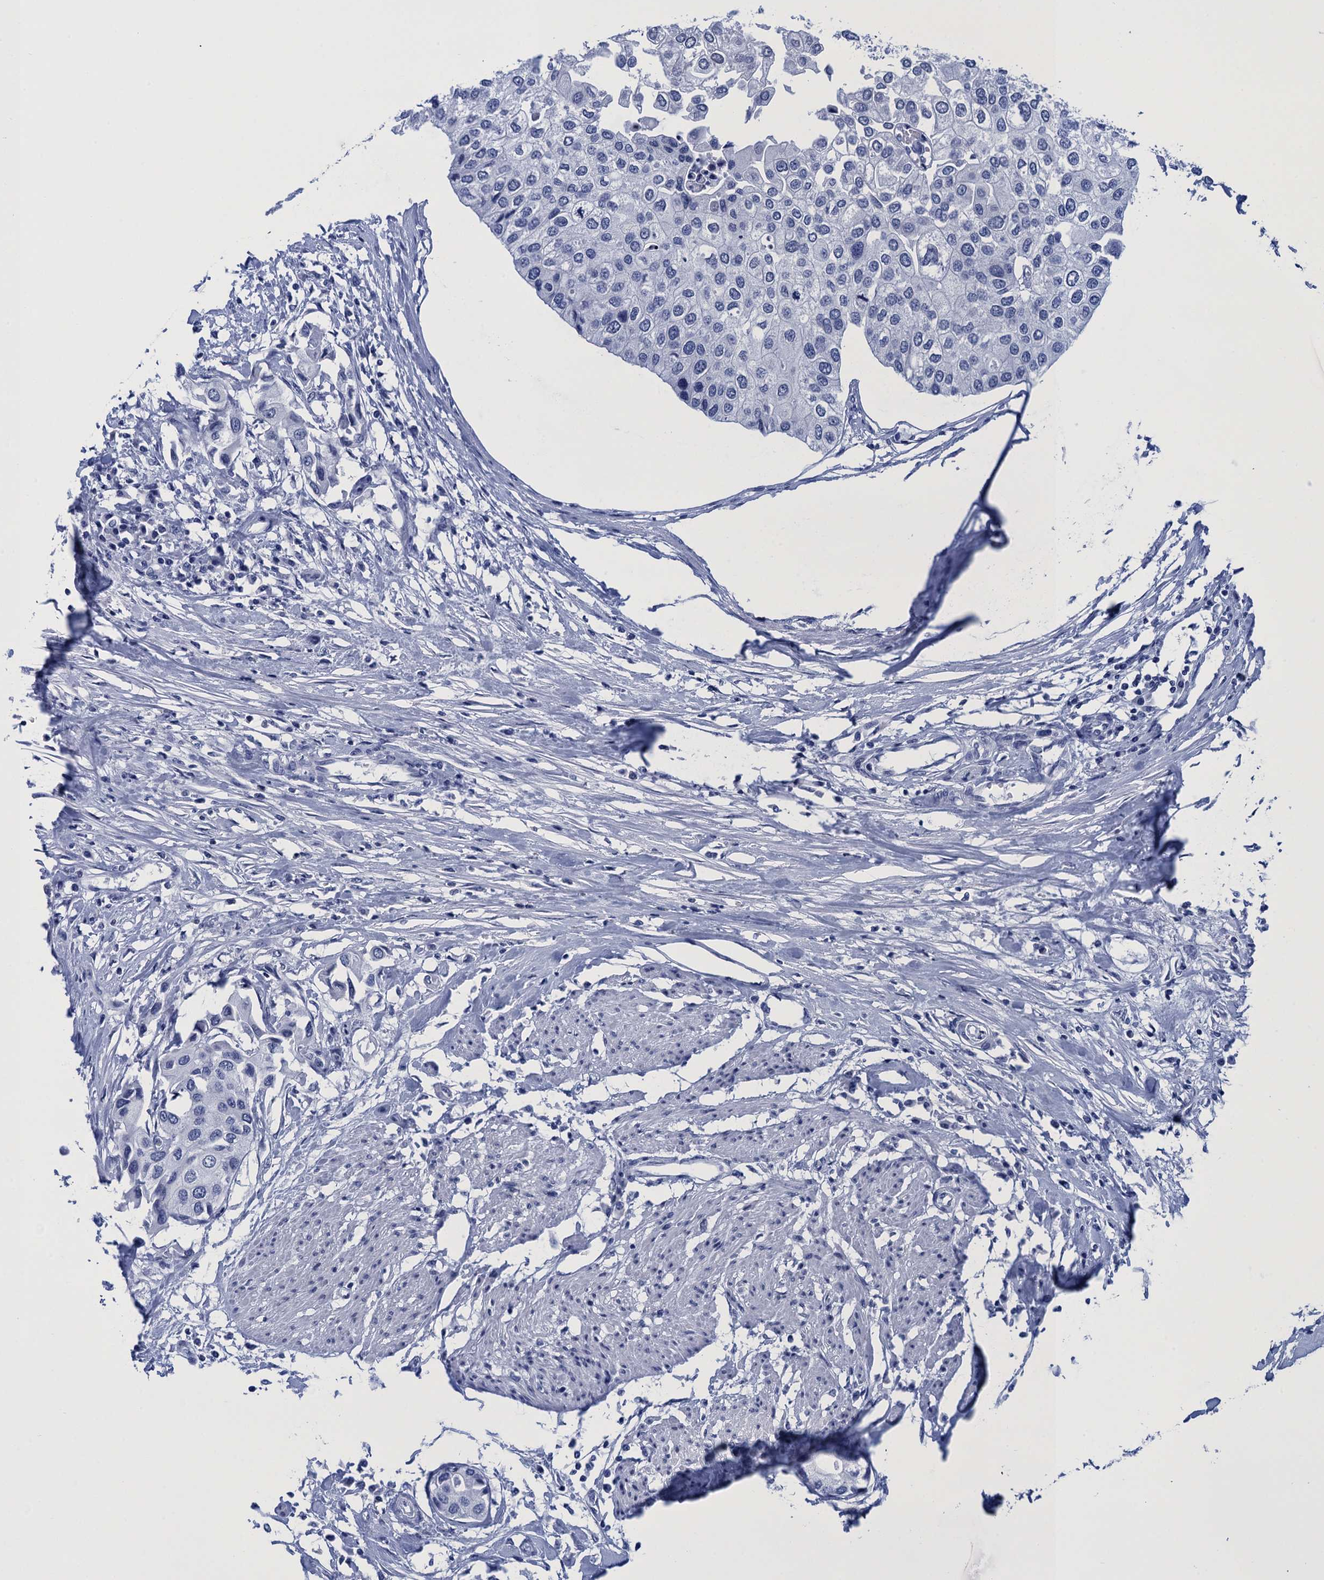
{"staining": {"intensity": "negative", "quantity": "none", "location": "none"}, "tissue": "urothelial cancer", "cell_type": "Tumor cells", "image_type": "cancer", "snomed": [{"axis": "morphology", "description": "Urothelial carcinoma, High grade"}, {"axis": "topography", "description": "Urinary bladder"}], "caption": "A photomicrograph of human urothelial carcinoma (high-grade) is negative for staining in tumor cells.", "gene": "METTL25", "patient": {"sex": "male", "age": 64}}